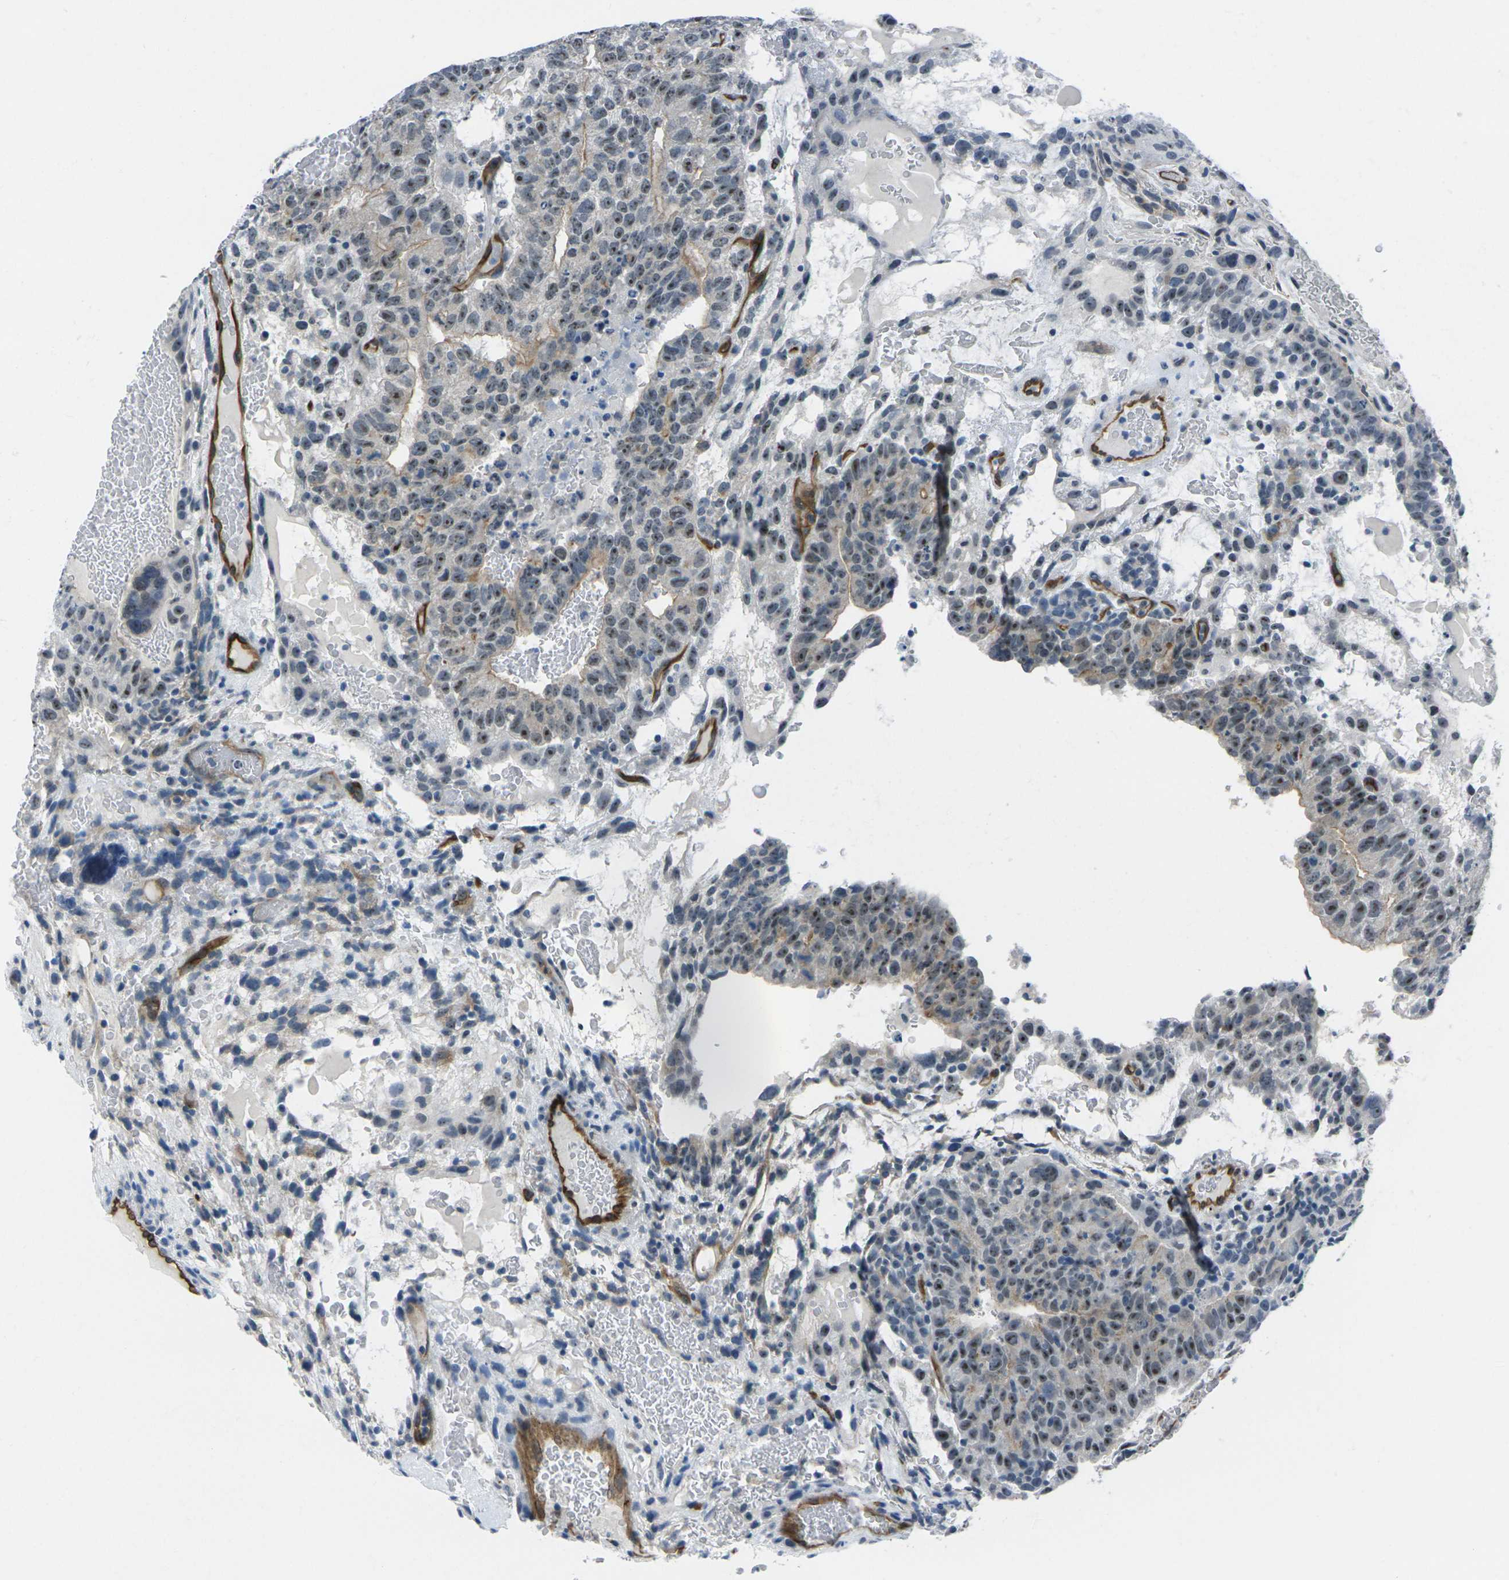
{"staining": {"intensity": "moderate", "quantity": "25%-75%", "location": "nuclear"}, "tissue": "testis cancer", "cell_type": "Tumor cells", "image_type": "cancer", "snomed": [{"axis": "morphology", "description": "Seminoma, NOS"}, {"axis": "morphology", "description": "Carcinoma, Embryonal, NOS"}, {"axis": "topography", "description": "Testis"}], "caption": "Immunohistochemical staining of human testis cancer displays medium levels of moderate nuclear protein positivity in about 25%-75% of tumor cells. (DAB IHC with brightfield microscopy, high magnification).", "gene": "HSPA12B", "patient": {"sex": "male", "age": 52}}